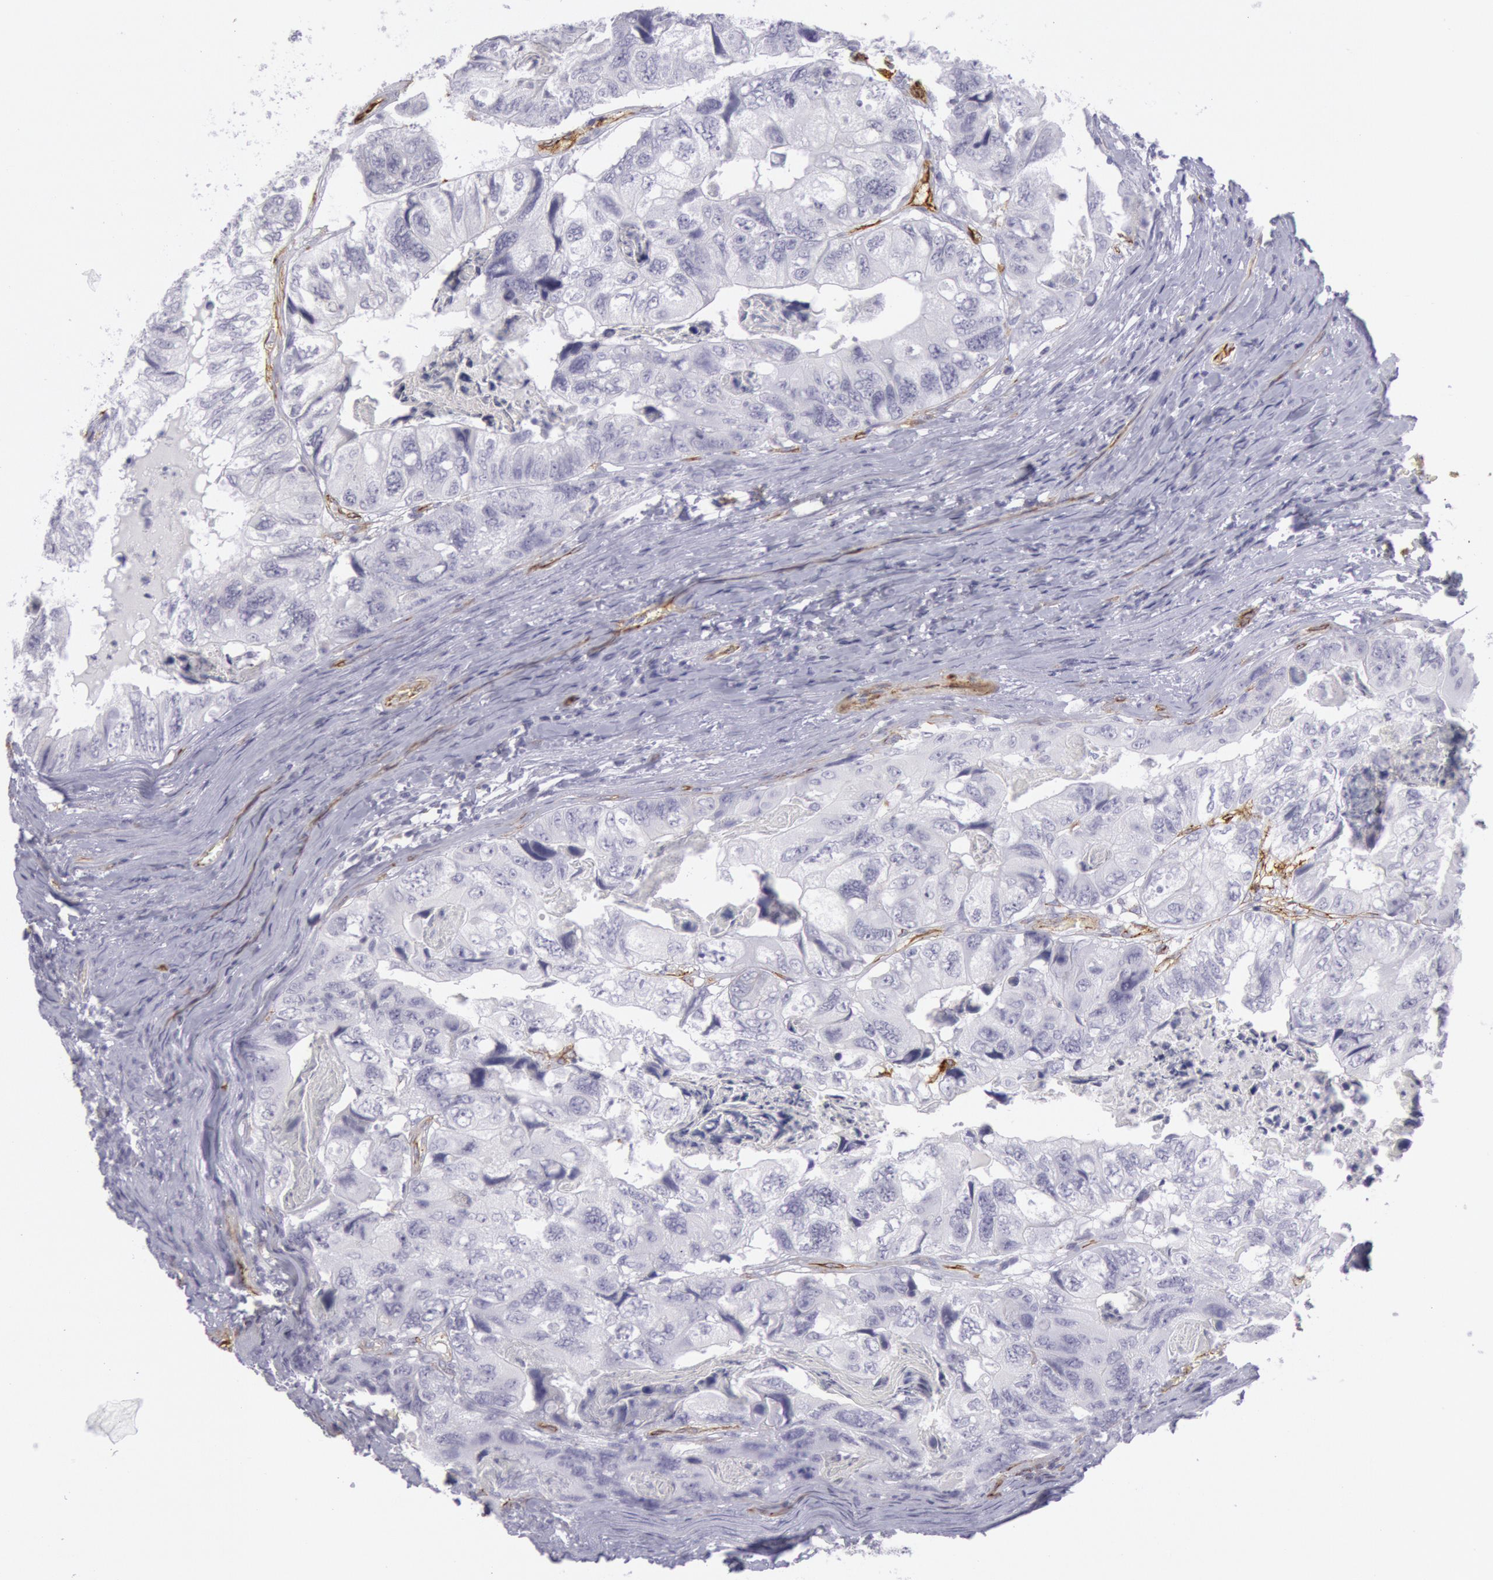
{"staining": {"intensity": "negative", "quantity": "none", "location": "none"}, "tissue": "colorectal cancer", "cell_type": "Tumor cells", "image_type": "cancer", "snomed": [{"axis": "morphology", "description": "Adenocarcinoma, NOS"}, {"axis": "topography", "description": "Rectum"}], "caption": "There is no significant staining in tumor cells of colorectal adenocarcinoma.", "gene": "CDH13", "patient": {"sex": "female", "age": 82}}